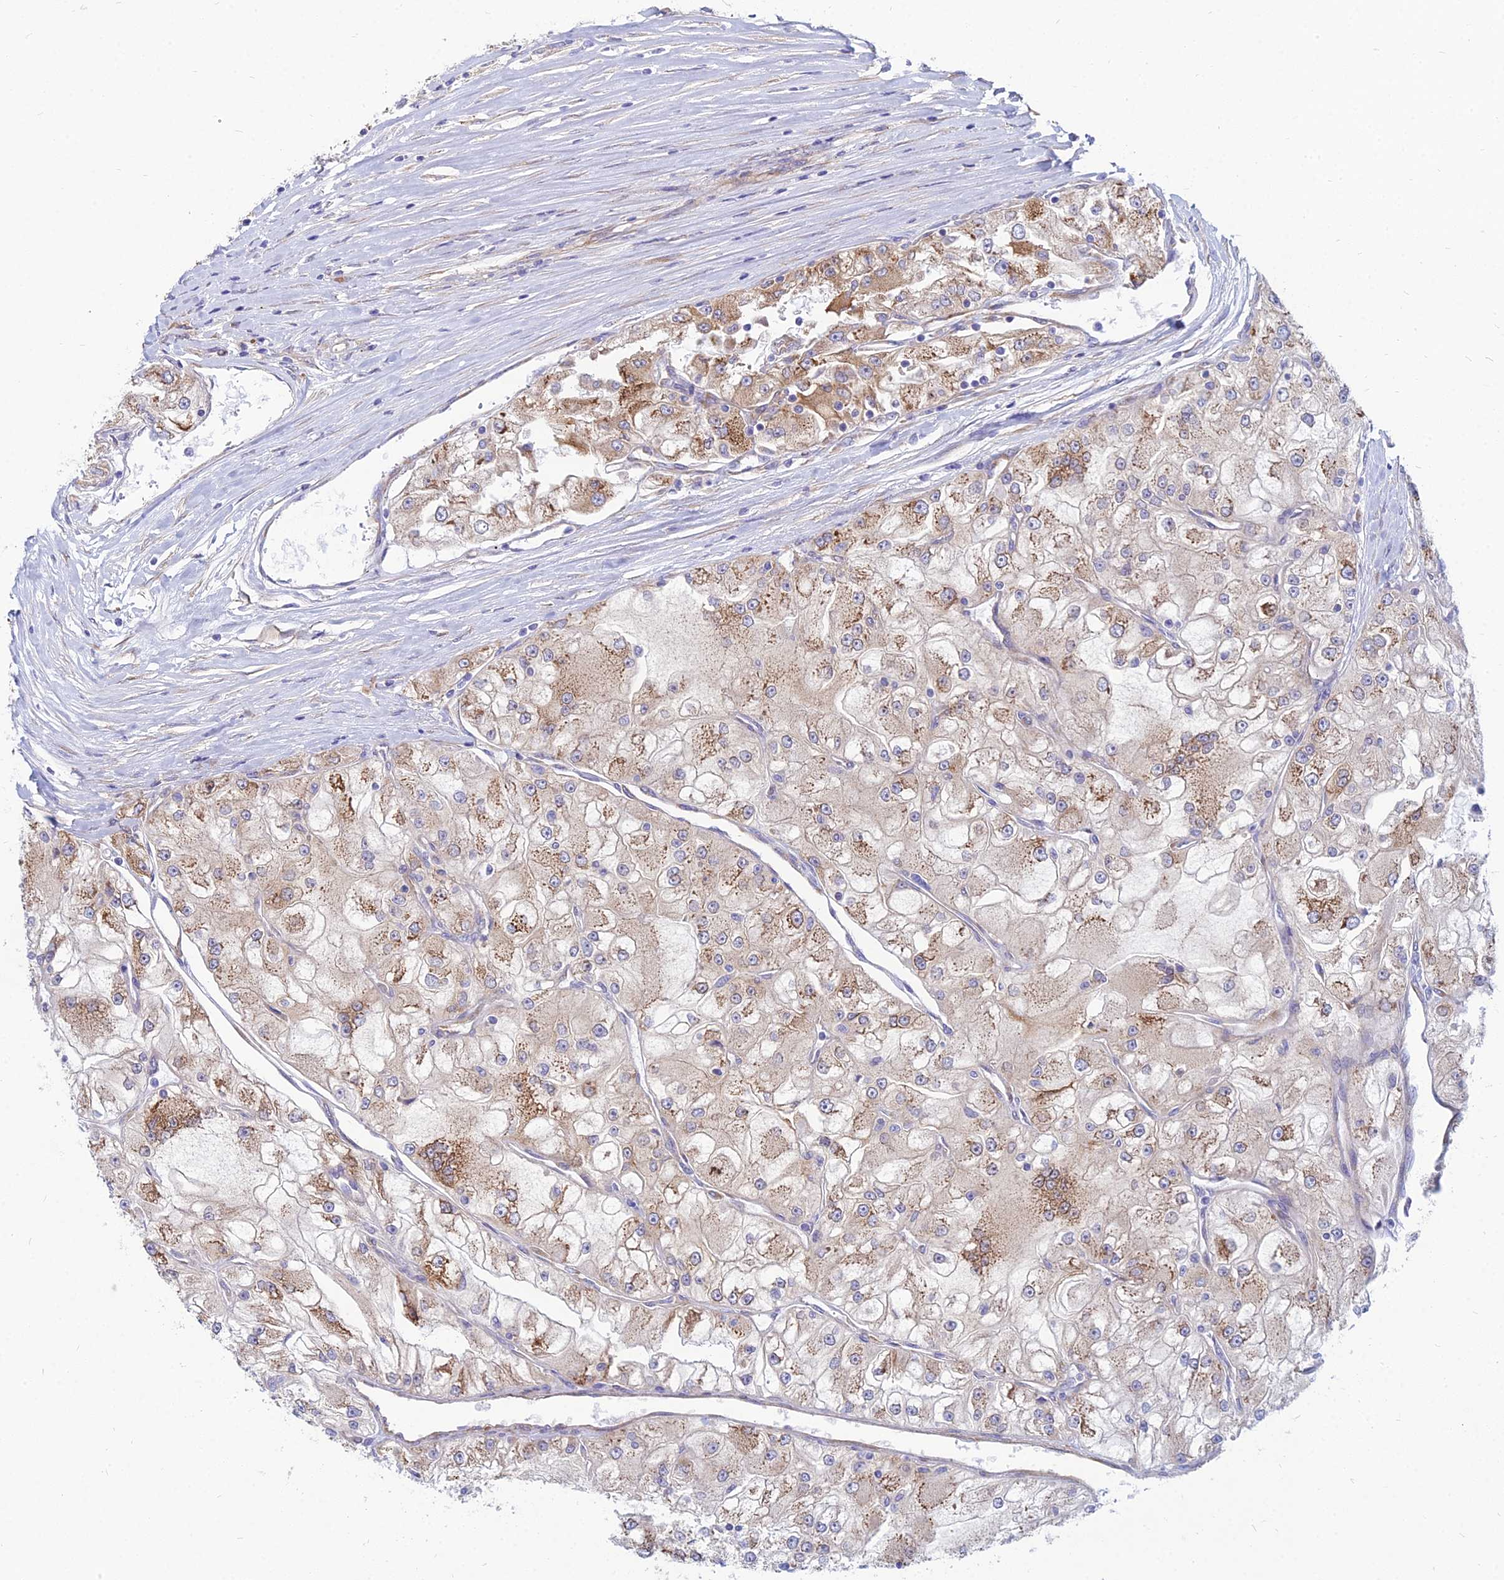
{"staining": {"intensity": "strong", "quantity": "25%-75%", "location": "cytoplasmic/membranous"}, "tissue": "renal cancer", "cell_type": "Tumor cells", "image_type": "cancer", "snomed": [{"axis": "morphology", "description": "Adenocarcinoma, NOS"}, {"axis": "topography", "description": "Kidney"}], "caption": "A brown stain labels strong cytoplasmic/membranous positivity of a protein in adenocarcinoma (renal) tumor cells.", "gene": "TXLNA", "patient": {"sex": "female", "age": 72}}